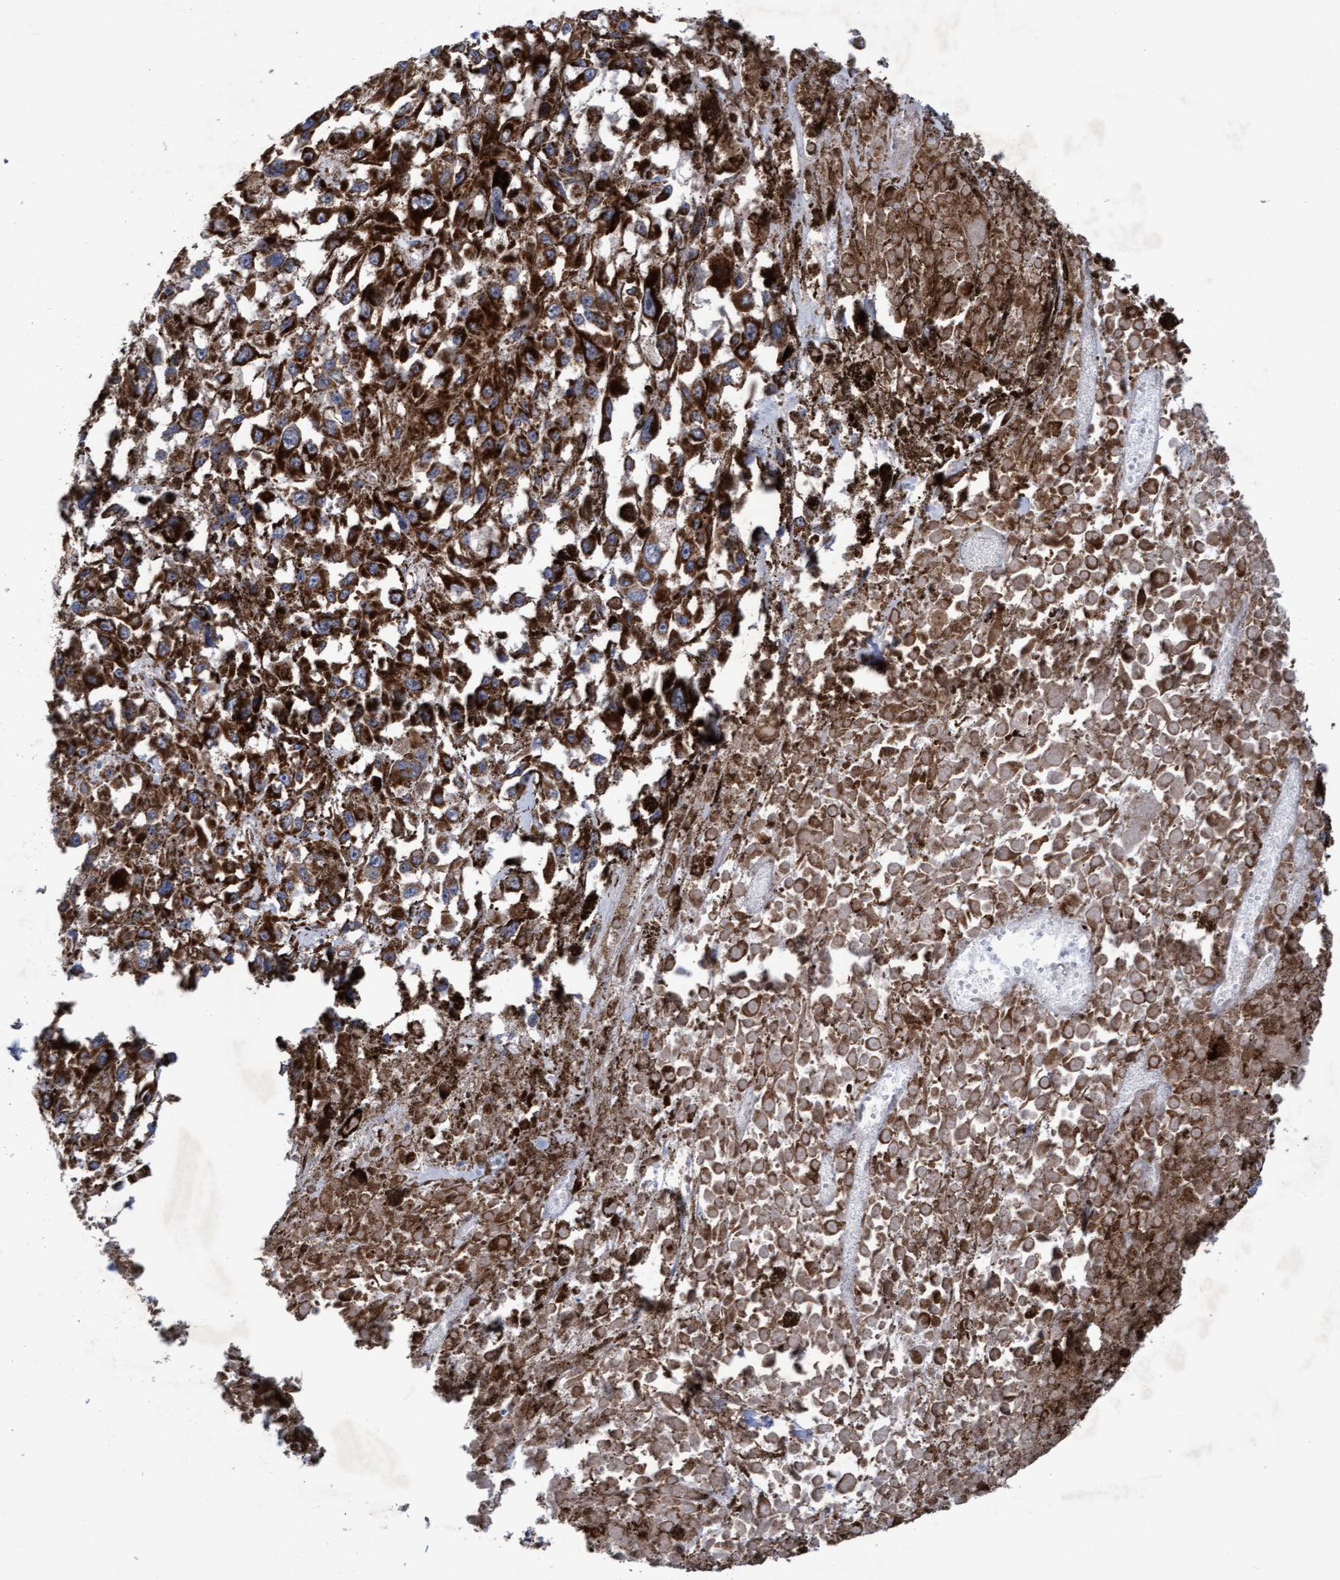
{"staining": {"intensity": "strong", "quantity": ">75%", "location": "cytoplasmic/membranous"}, "tissue": "melanoma", "cell_type": "Tumor cells", "image_type": "cancer", "snomed": [{"axis": "morphology", "description": "Malignant melanoma, Metastatic site"}, {"axis": "topography", "description": "Lymph node"}], "caption": "Immunohistochemistry photomicrograph of neoplastic tissue: melanoma stained using IHC exhibits high levels of strong protein expression localized specifically in the cytoplasmic/membranous of tumor cells, appearing as a cytoplasmic/membranous brown color.", "gene": "MRPL38", "patient": {"sex": "male", "age": 59}}